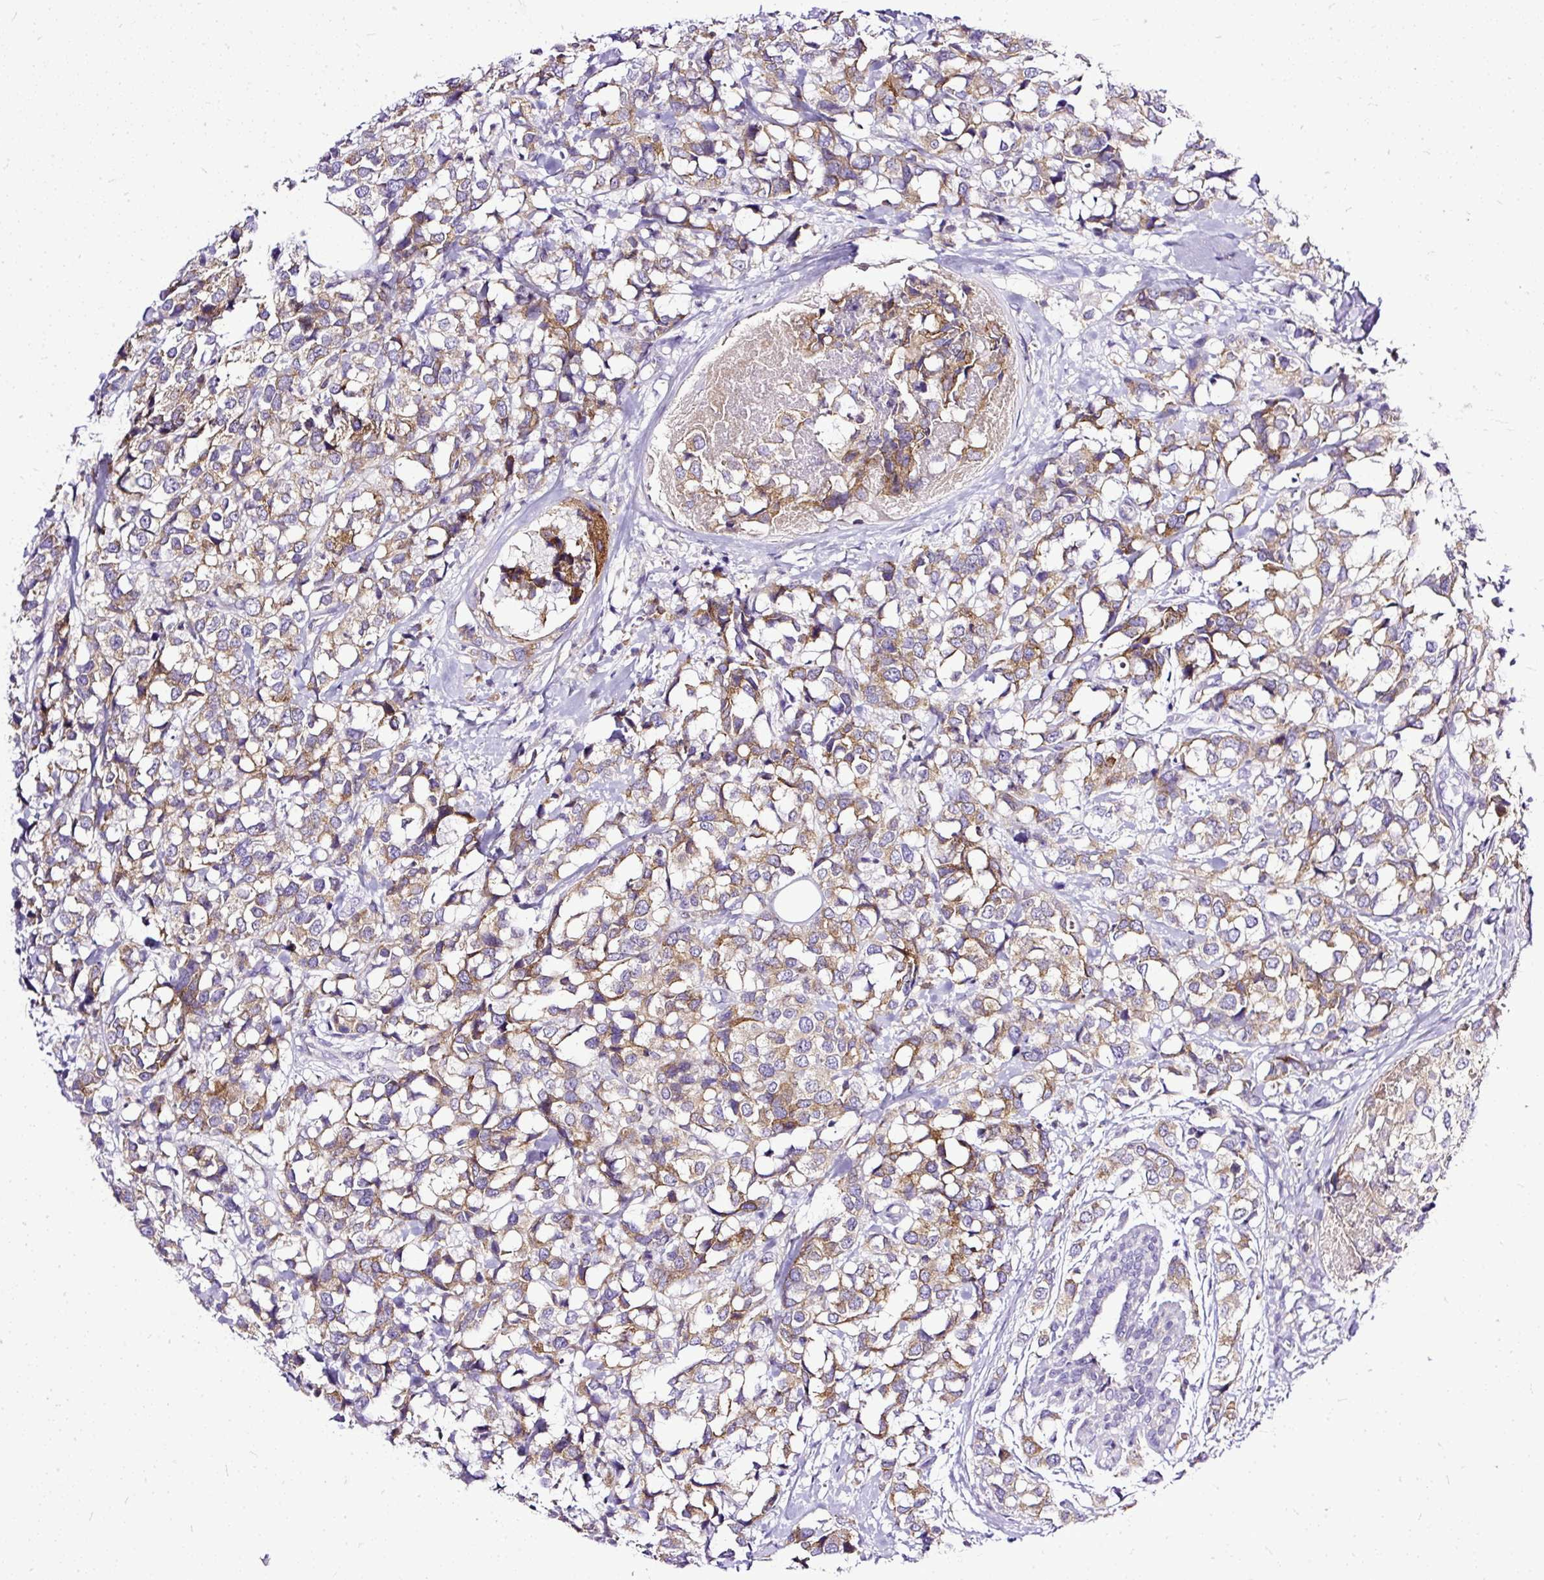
{"staining": {"intensity": "moderate", "quantity": ">75%", "location": "cytoplasmic/membranous"}, "tissue": "breast cancer", "cell_type": "Tumor cells", "image_type": "cancer", "snomed": [{"axis": "morphology", "description": "Lobular carcinoma"}, {"axis": "topography", "description": "Breast"}], "caption": "Breast cancer (lobular carcinoma) was stained to show a protein in brown. There is medium levels of moderate cytoplasmic/membranous staining in approximately >75% of tumor cells.", "gene": "AMFR", "patient": {"sex": "female", "age": 59}}